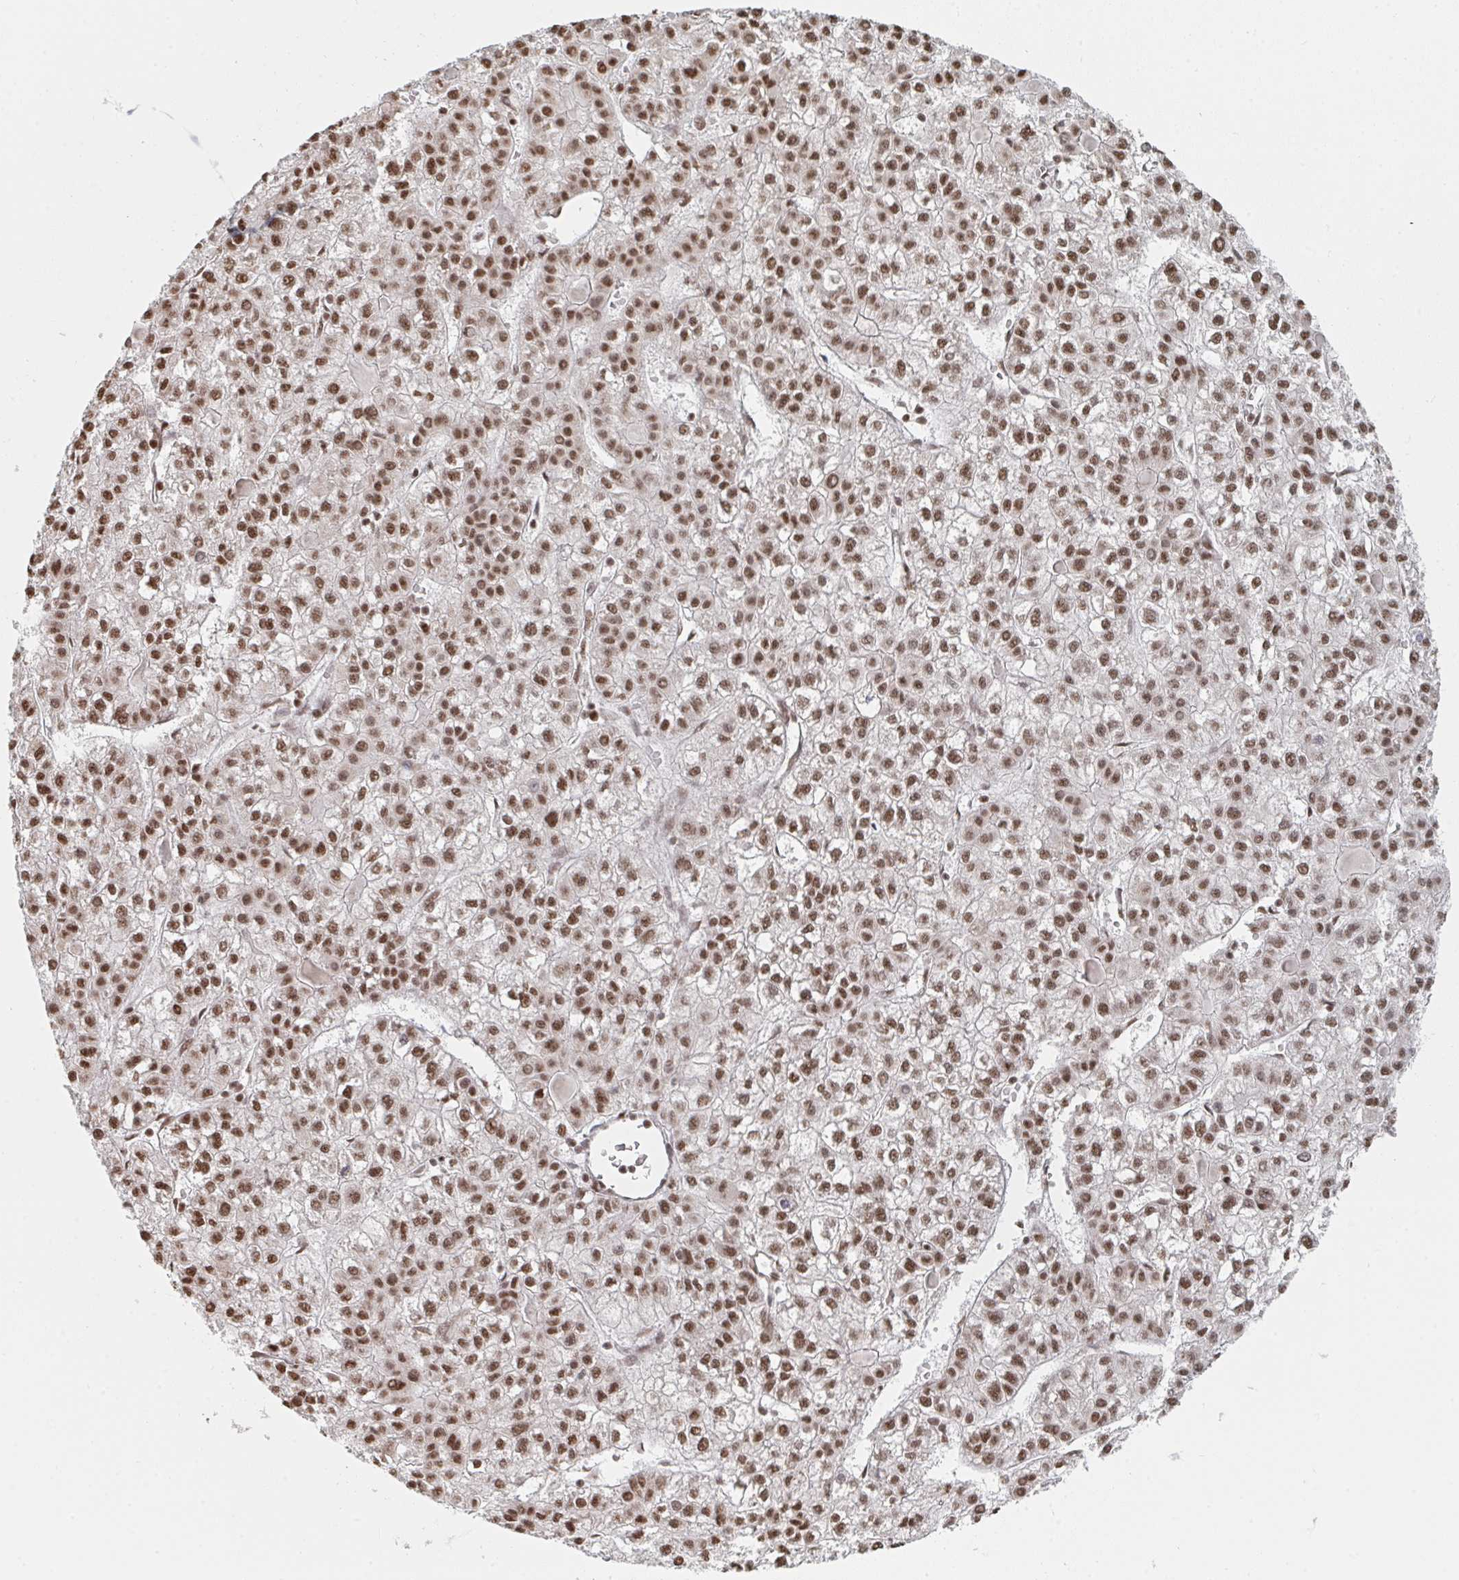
{"staining": {"intensity": "moderate", "quantity": ">75%", "location": "nuclear"}, "tissue": "liver cancer", "cell_type": "Tumor cells", "image_type": "cancer", "snomed": [{"axis": "morphology", "description": "Carcinoma, Hepatocellular, NOS"}, {"axis": "topography", "description": "Liver"}], "caption": "Immunohistochemistry (DAB (3,3'-diaminobenzidine)) staining of human liver cancer exhibits moderate nuclear protein positivity in about >75% of tumor cells.", "gene": "MBNL1", "patient": {"sex": "female", "age": 43}}